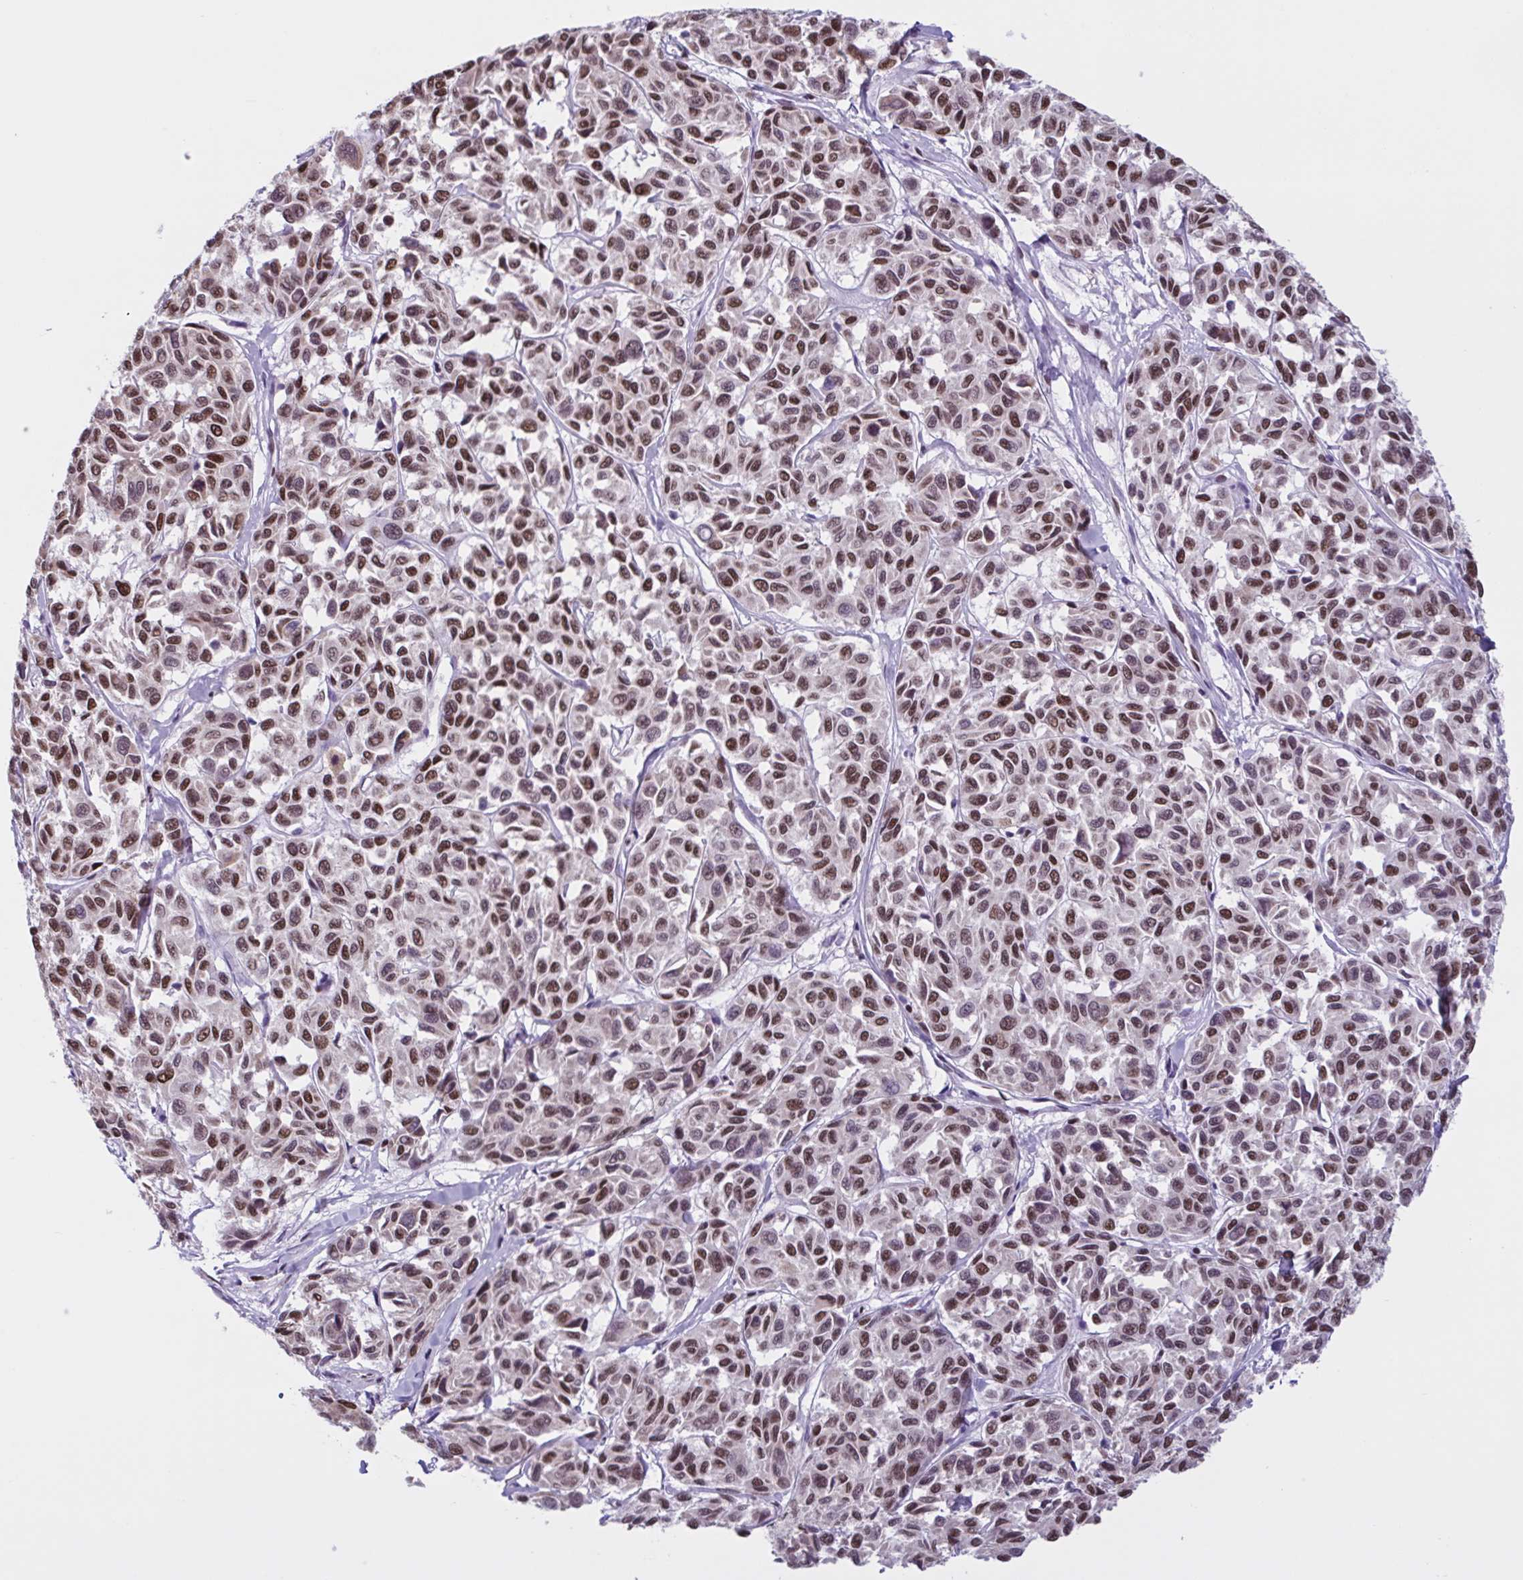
{"staining": {"intensity": "moderate", "quantity": ">75%", "location": "nuclear"}, "tissue": "melanoma", "cell_type": "Tumor cells", "image_type": "cancer", "snomed": [{"axis": "morphology", "description": "Malignant melanoma, NOS"}, {"axis": "topography", "description": "Skin"}], "caption": "Malignant melanoma was stained to show a protein in brown. There is medium levels of moderate nuclear staining in about >75% of tumor cells. (brown staining indicates protein expression, while blue staining denotes nuclei).", "gene": "TIMM21", "patient": {"sex": "female", "age": 66}}